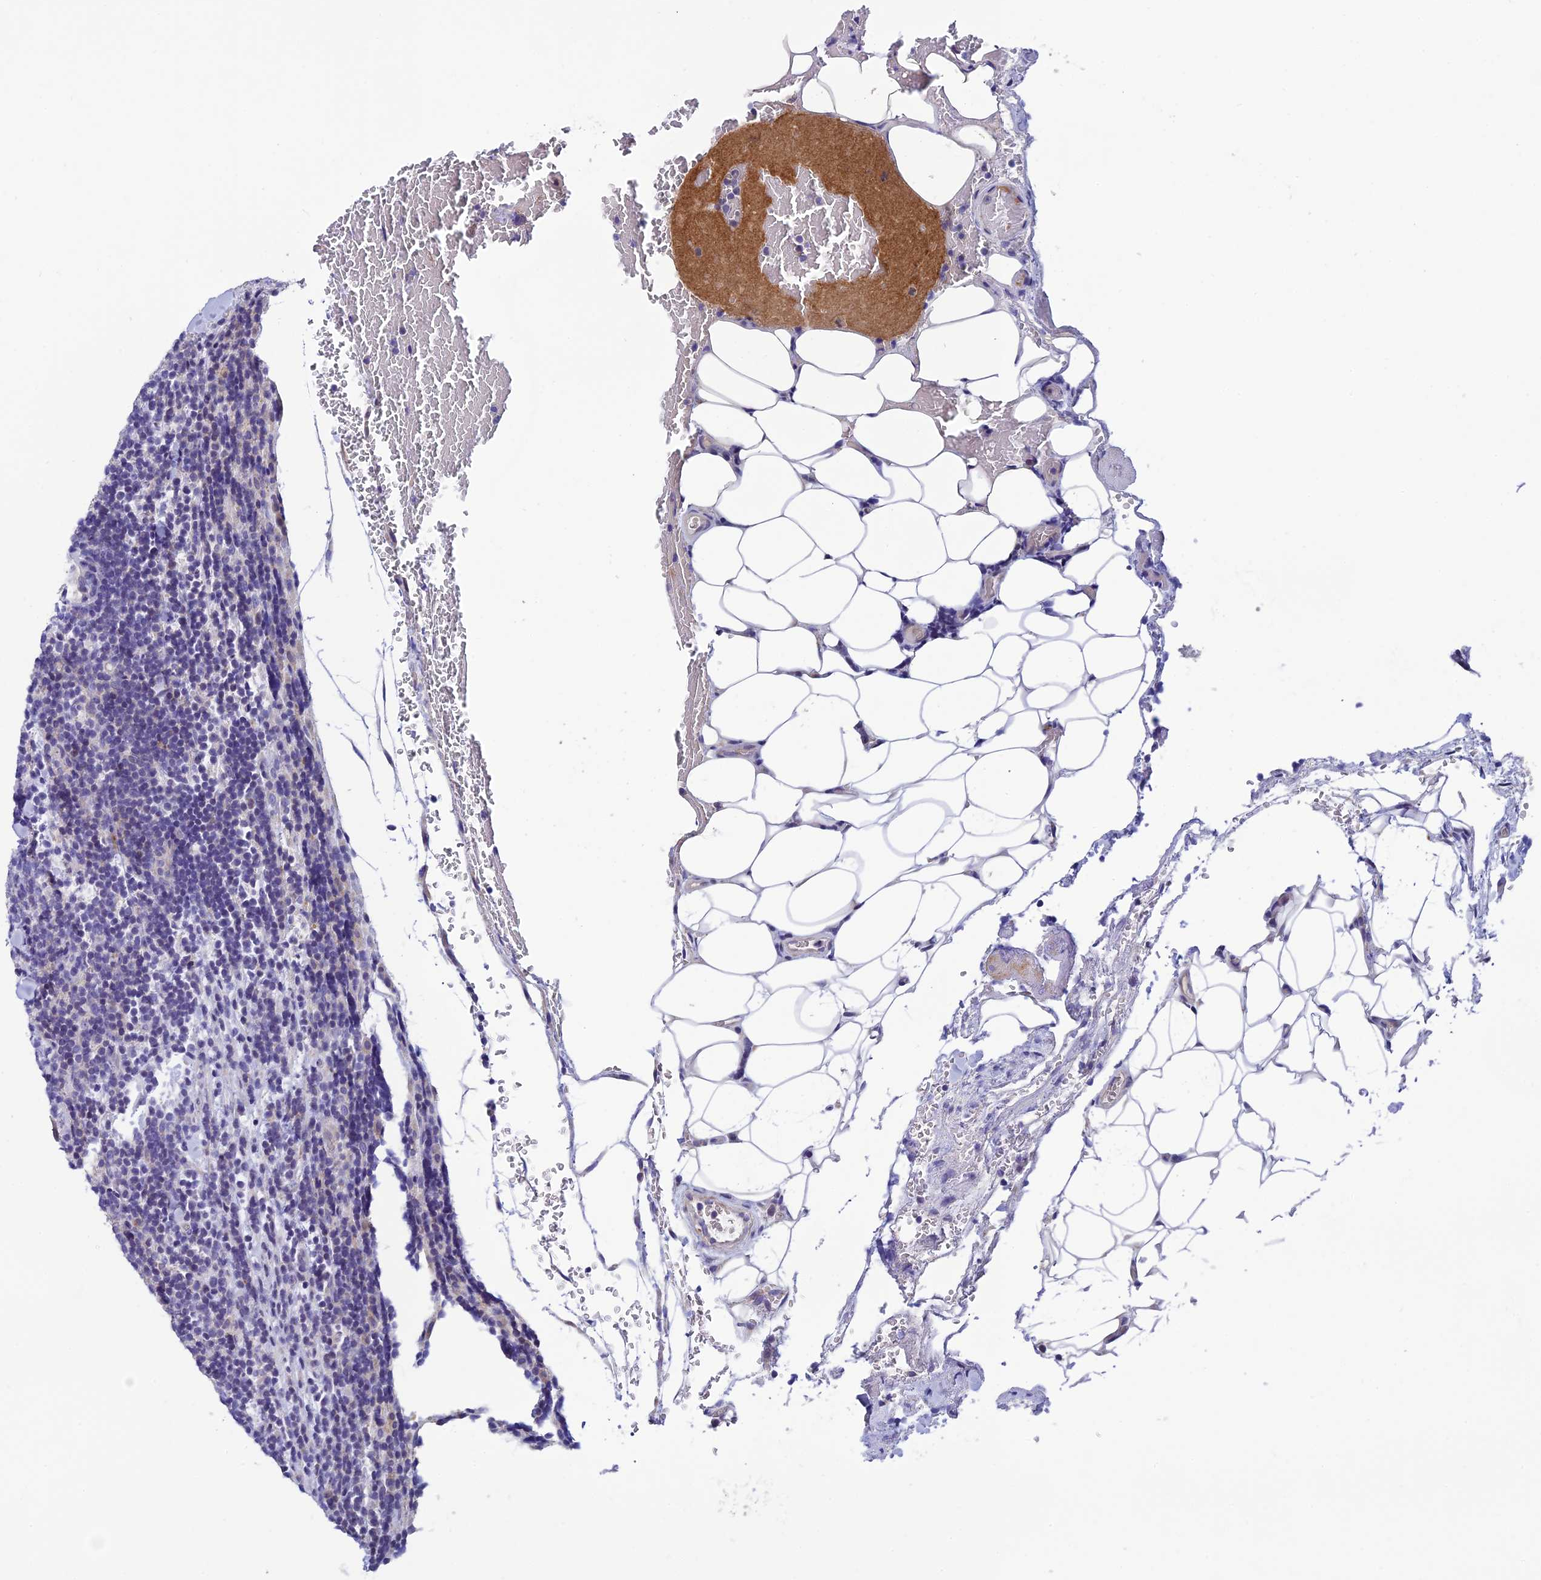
{"staining": {"intensity": "negative", "quantity": "none", "location": "none"}, "tissue": "lymphoma", "cell_type": "Tumor cells", "image_type": "cancer", "snomed": [{"axis": "morphology", "description": "Malignant lymphoma, non-Hodgkin's type, Low grade"}, {"axis": "topography", "description": "Lymph node"}], "caption": "There is no significant positivity in tumor cells of malignant lymphoma, non-Hodgkin's type (low-grade).", "gene": "FAM178B", "patient": {"sex": "male", "age": 66}}